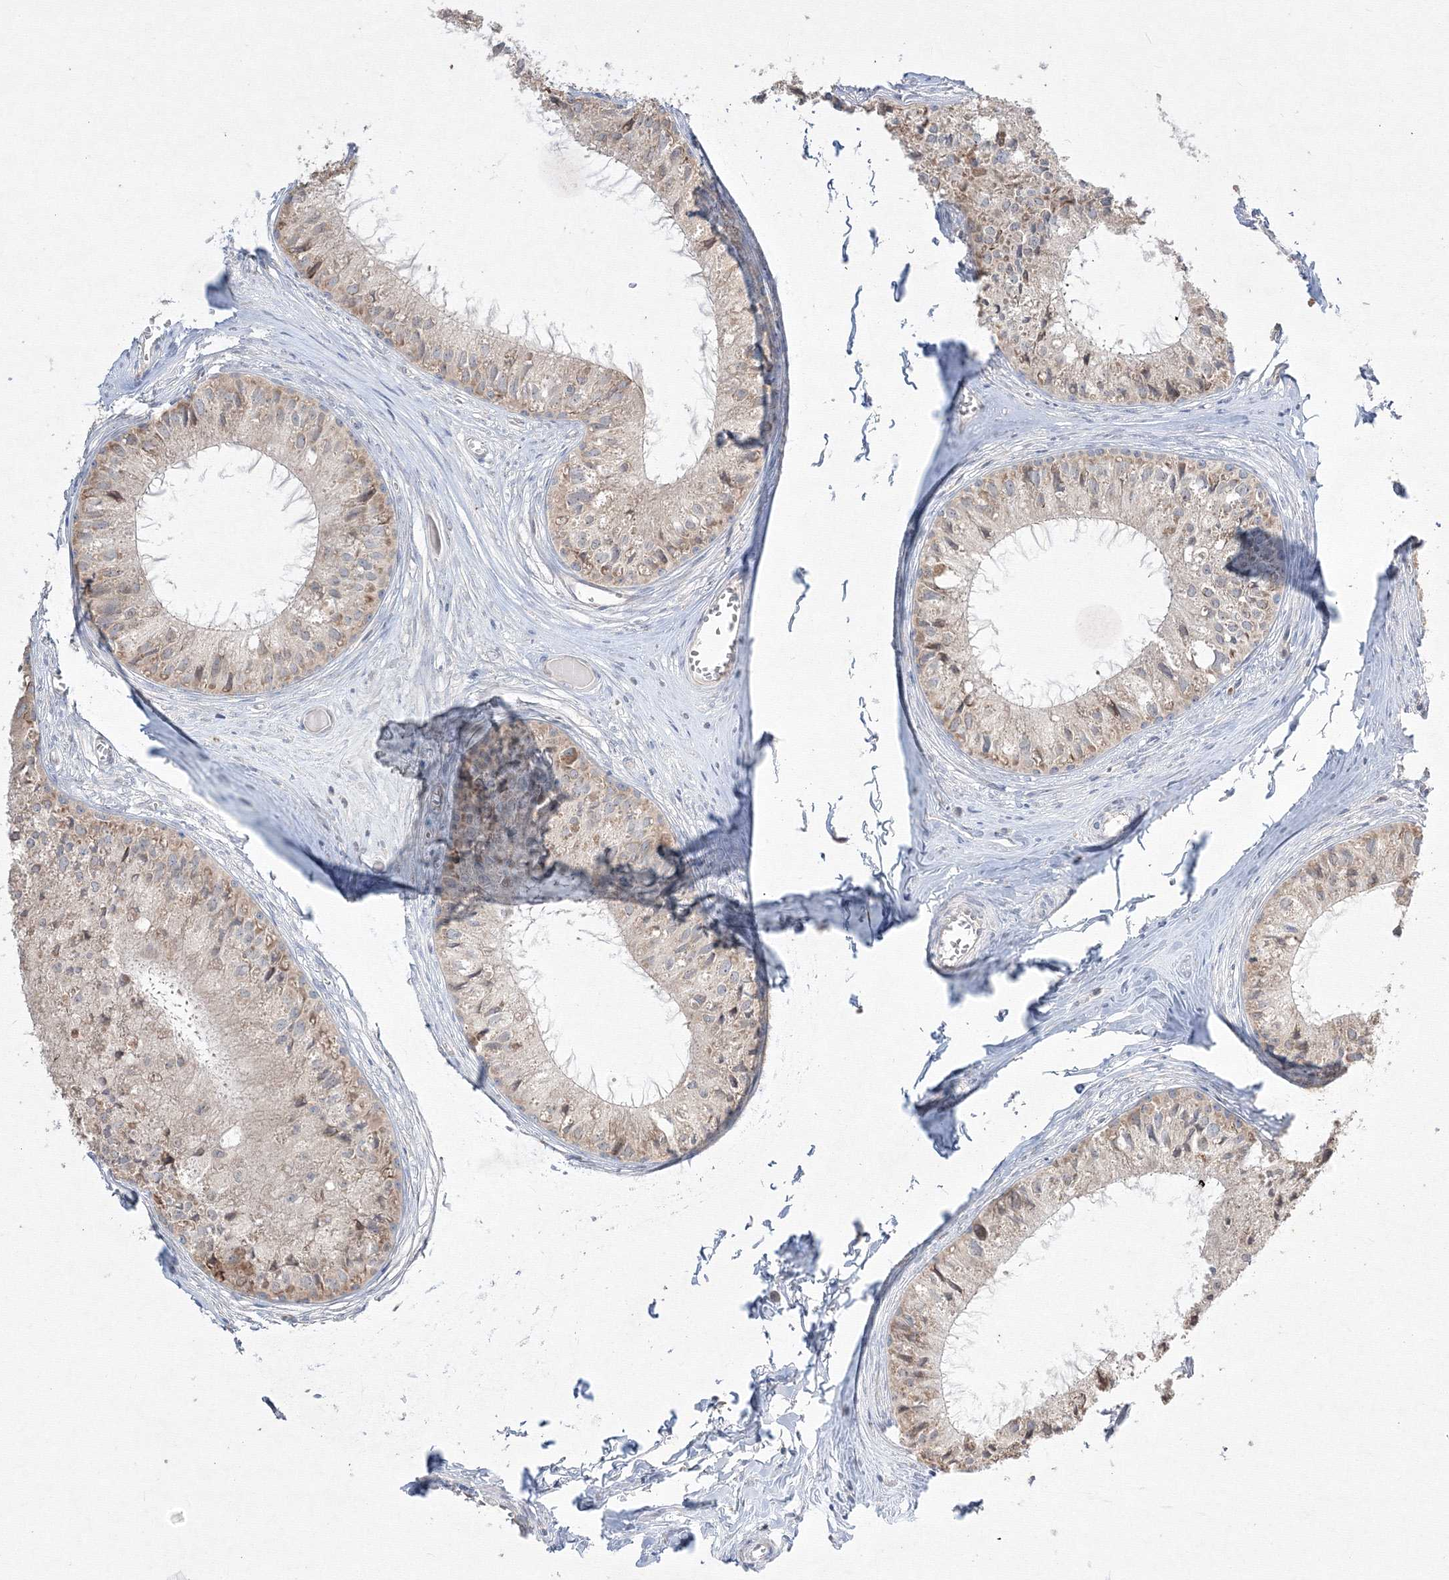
{"staining": {"intensity": "moderate", "quantity": "<25%", "location": "cytoplasmic/membranous"}, "tissue": "epididymis", "cell_type": "Glandular cells", "image_type": "normal", "snomed": [{"axis": "morphology", "description": "Normal tissue, NOS"}, {"axis": "topography", "description": "Epididymis"}], "caption": "A brown stain shows moderate cytoplasmic/membranous positivity of a protein in glandular cells of unremarkable epididymis.", "gene": "FBXL8", "patient": {"sex": "male", "age": 36}}